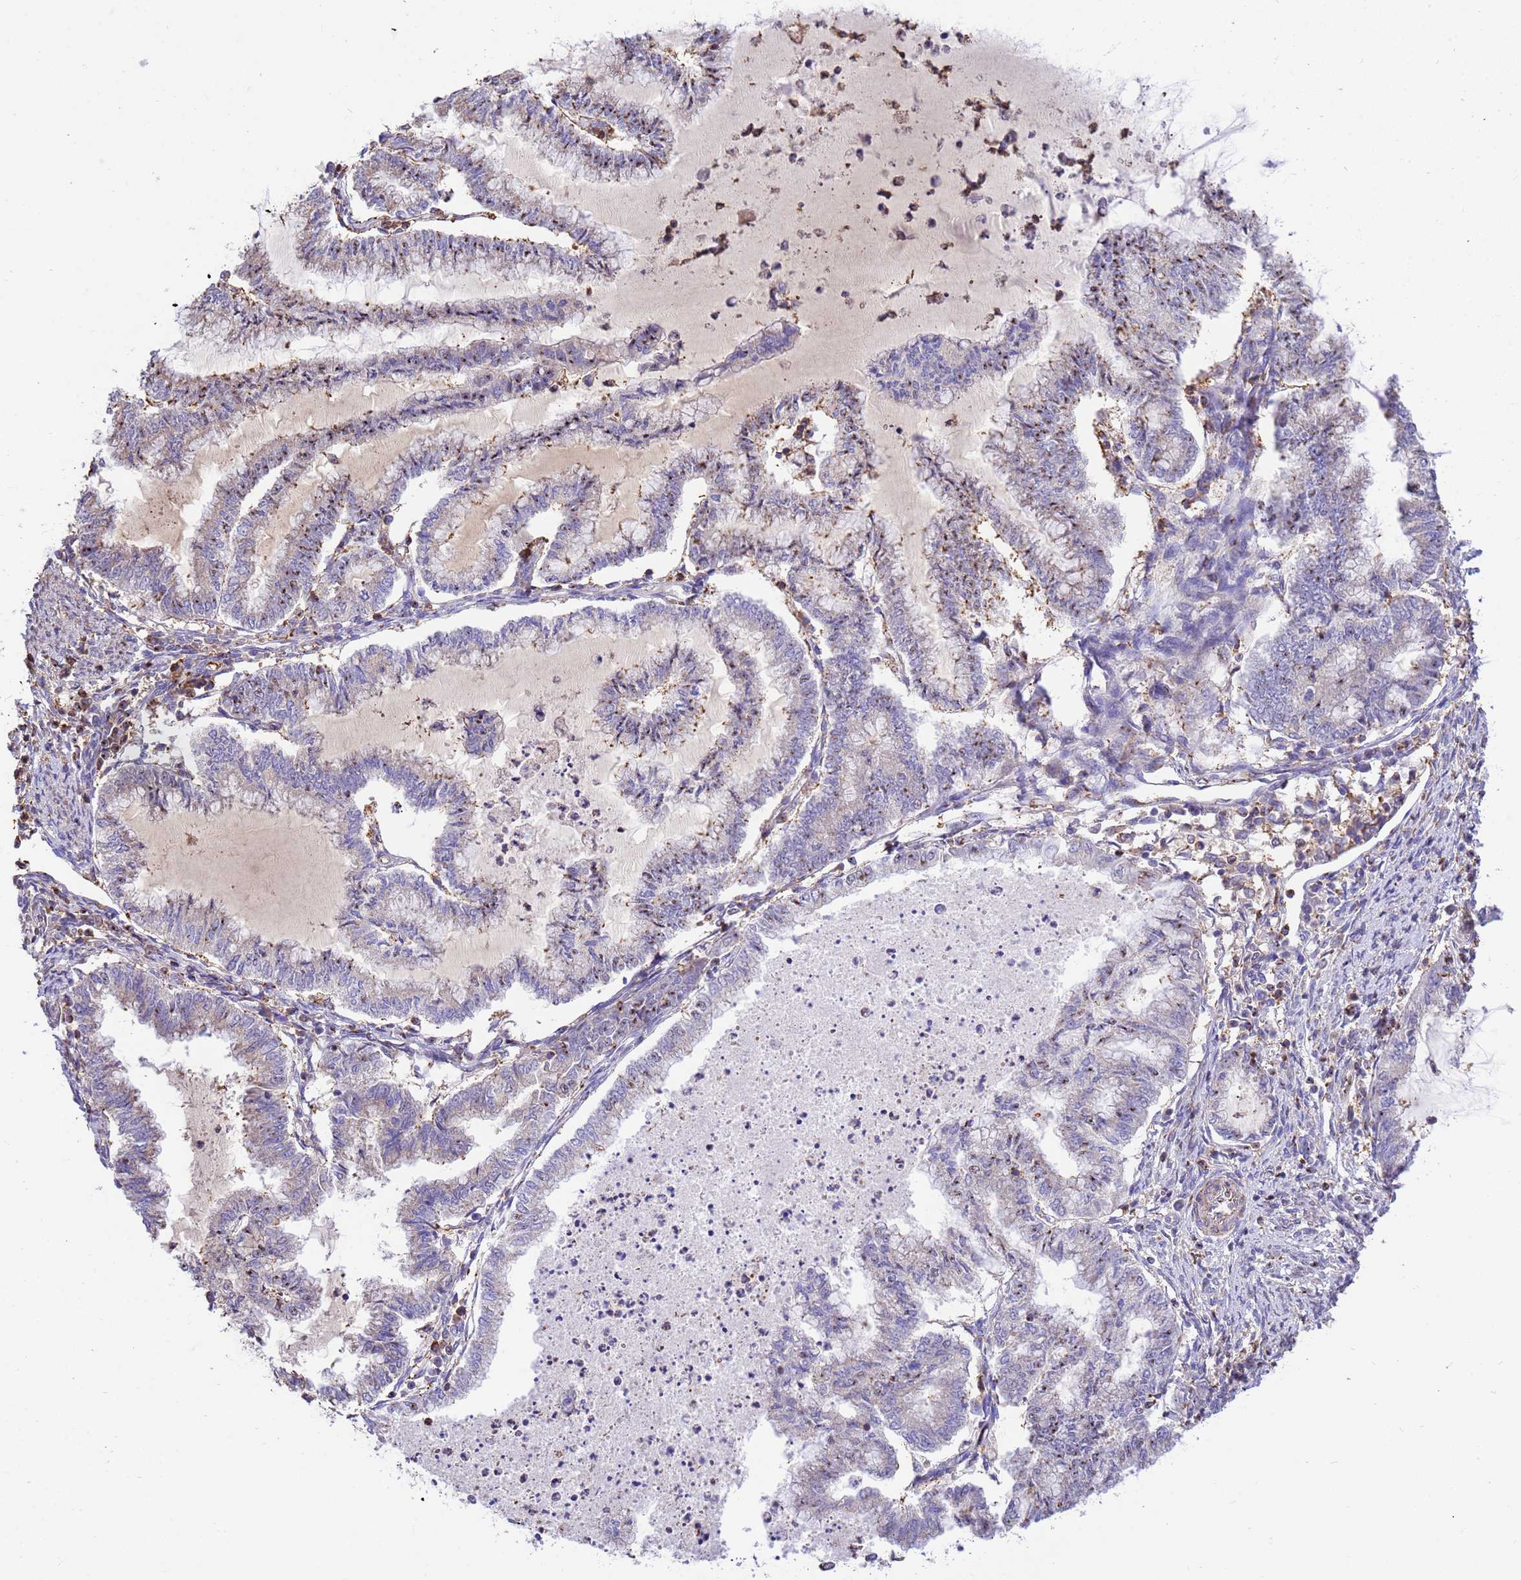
{"staining": {"intensity": "moderate", "quantity": "<25%", "location": "cytoplasmic/membranous"}, "tissue": "endometrial cancer", "cell_type": "Tumor cells", "image_type": "cancer", "snomed": [{"axis": "morphology", "description": "Adenocarcinoma, NOS"}, {"axis": "topography", "description": "Endometrium"}], "caption": "Endometrial cancer was stained to show a protein in brown. There is low levels of moderate cytoplasmic/membranous positivity in approximately <25% of tumor cells.", "gene": "WDR64", "patient": {"sex": "female", "age": 79}}